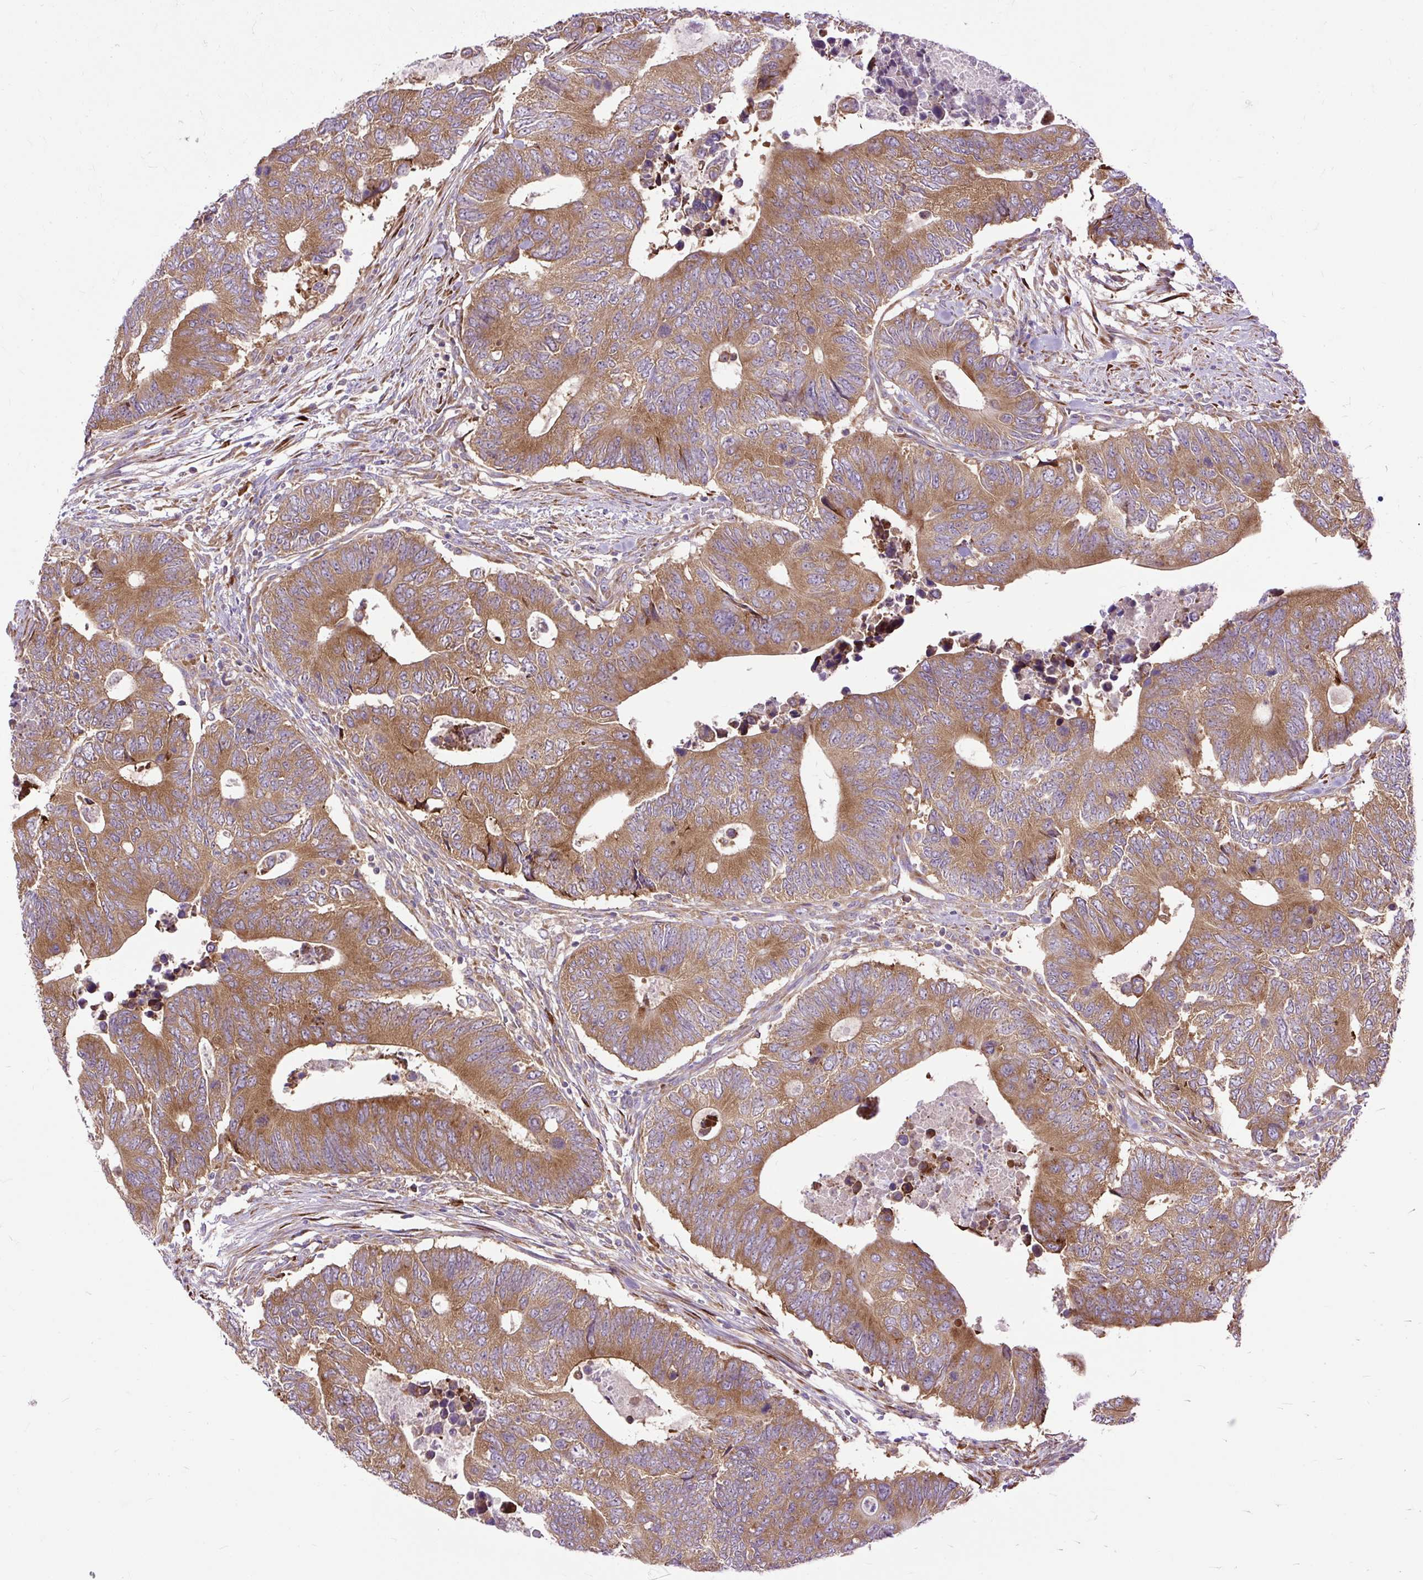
{"staining": {"intensity": "moderate", "quantity": ">75%", "location": "cytoplasmic/membranous"}, "tissue": "colorectal cancer", "cell_type": "Tumor cells", "image_type": "cancer", "snomed": [{"axis": "morphology", "description": "Adenocarcinoma, NOS"}, {"axis": "topography", "description": "Colon"}], "caption": "Approximately >75% of tumor cells in human colorectal adenocarcinoma show moderate cytoplasmic/membranous protein positivity as visualized by brown immunohistochemical staining.", "gene": "RPS5", "patient": {"sex": "male", "age": 87}}